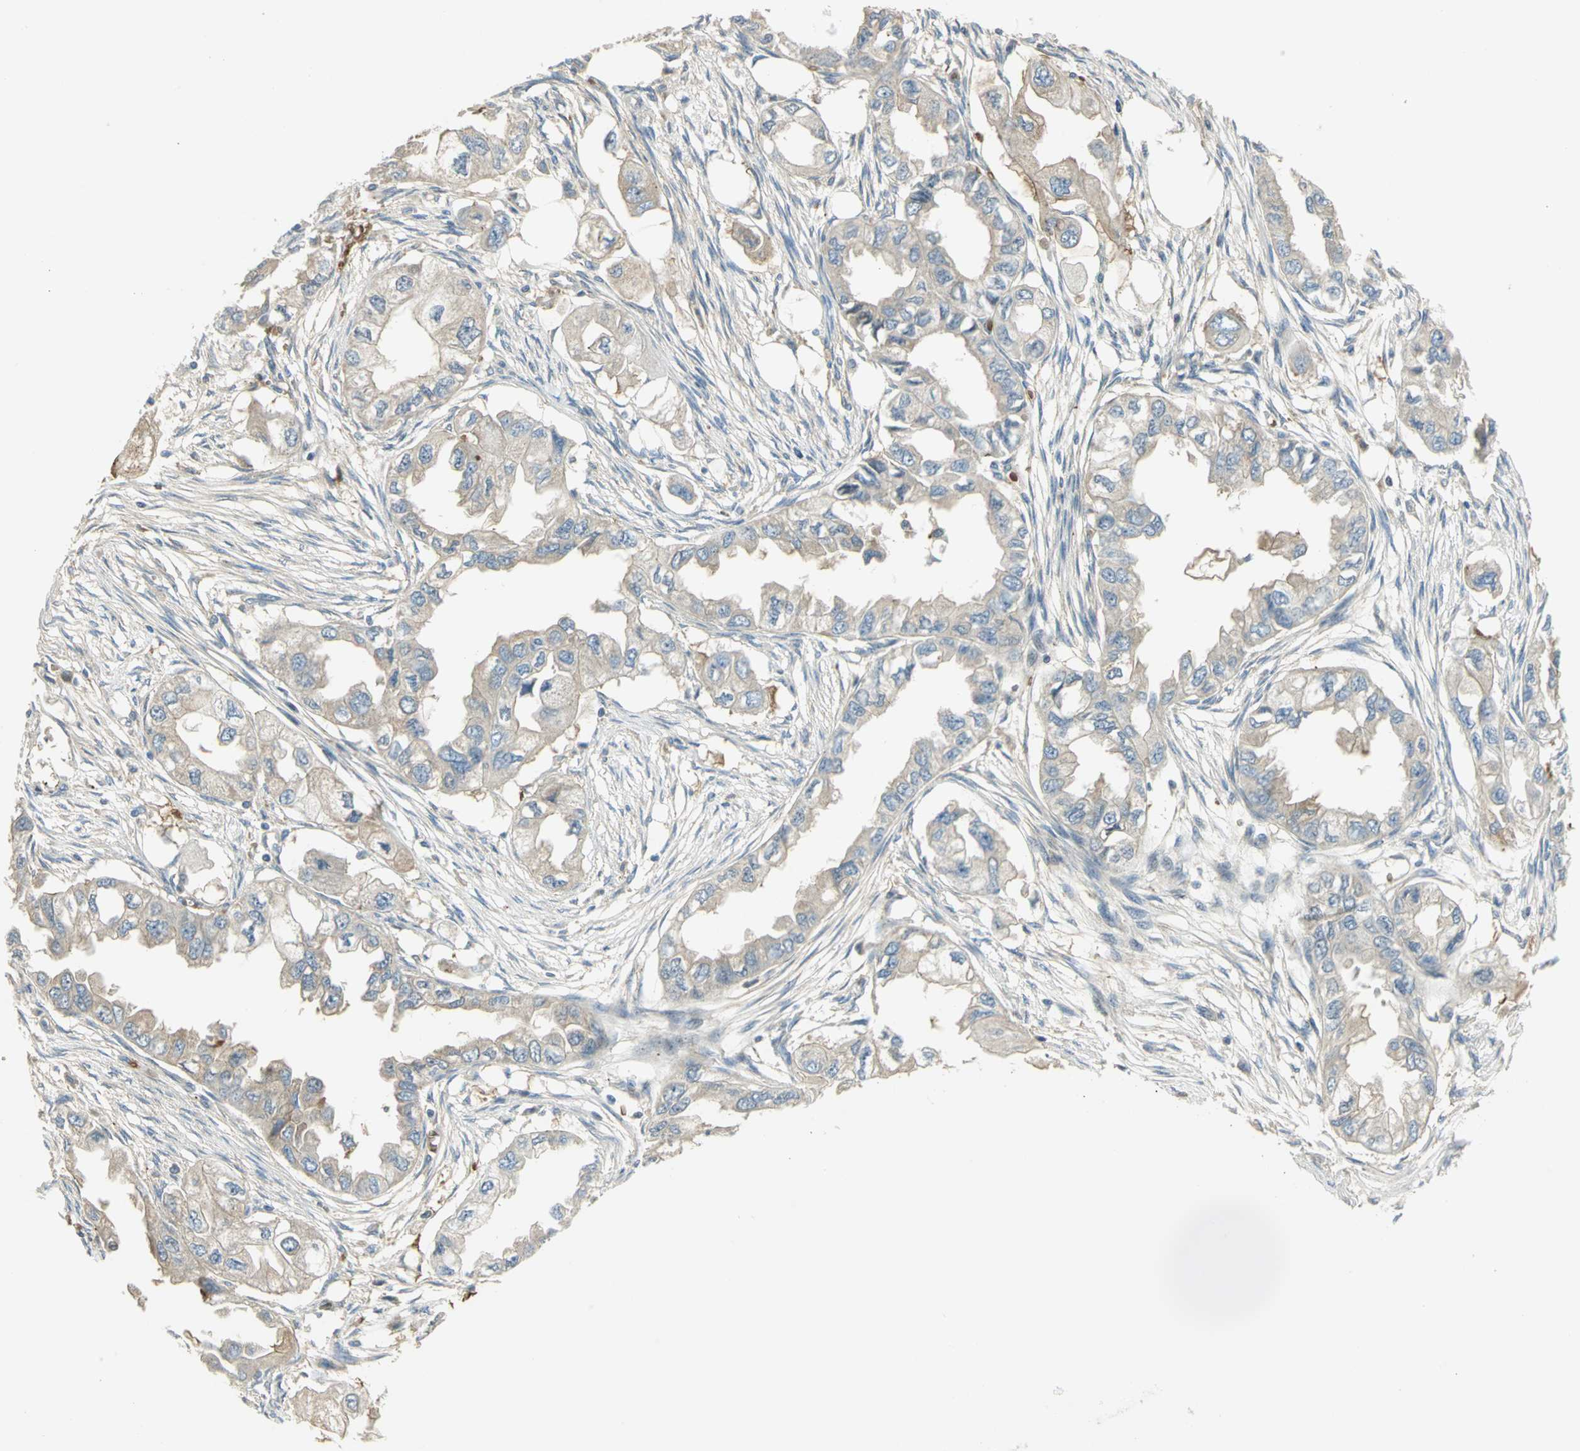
{"staining": {"intensity": "negative", "quantity": "none", "location": "none"}, "tissue": "endometrial cancer", "cell_type": "Tumor cells", "image_type": "cancer", "snomed": [{"axis": "morphology", "description": "Adenocarcinoma, NOS"}, {"axis": "topography", "description": "Endometrium"}], "caption": "Endometrial cancer (adenocarcinoma) was stained to show a protein in brown. There is no significant expression in tumor cells.", "gene": "ANK1", "patient": {"sex": "female", "age": 67}}